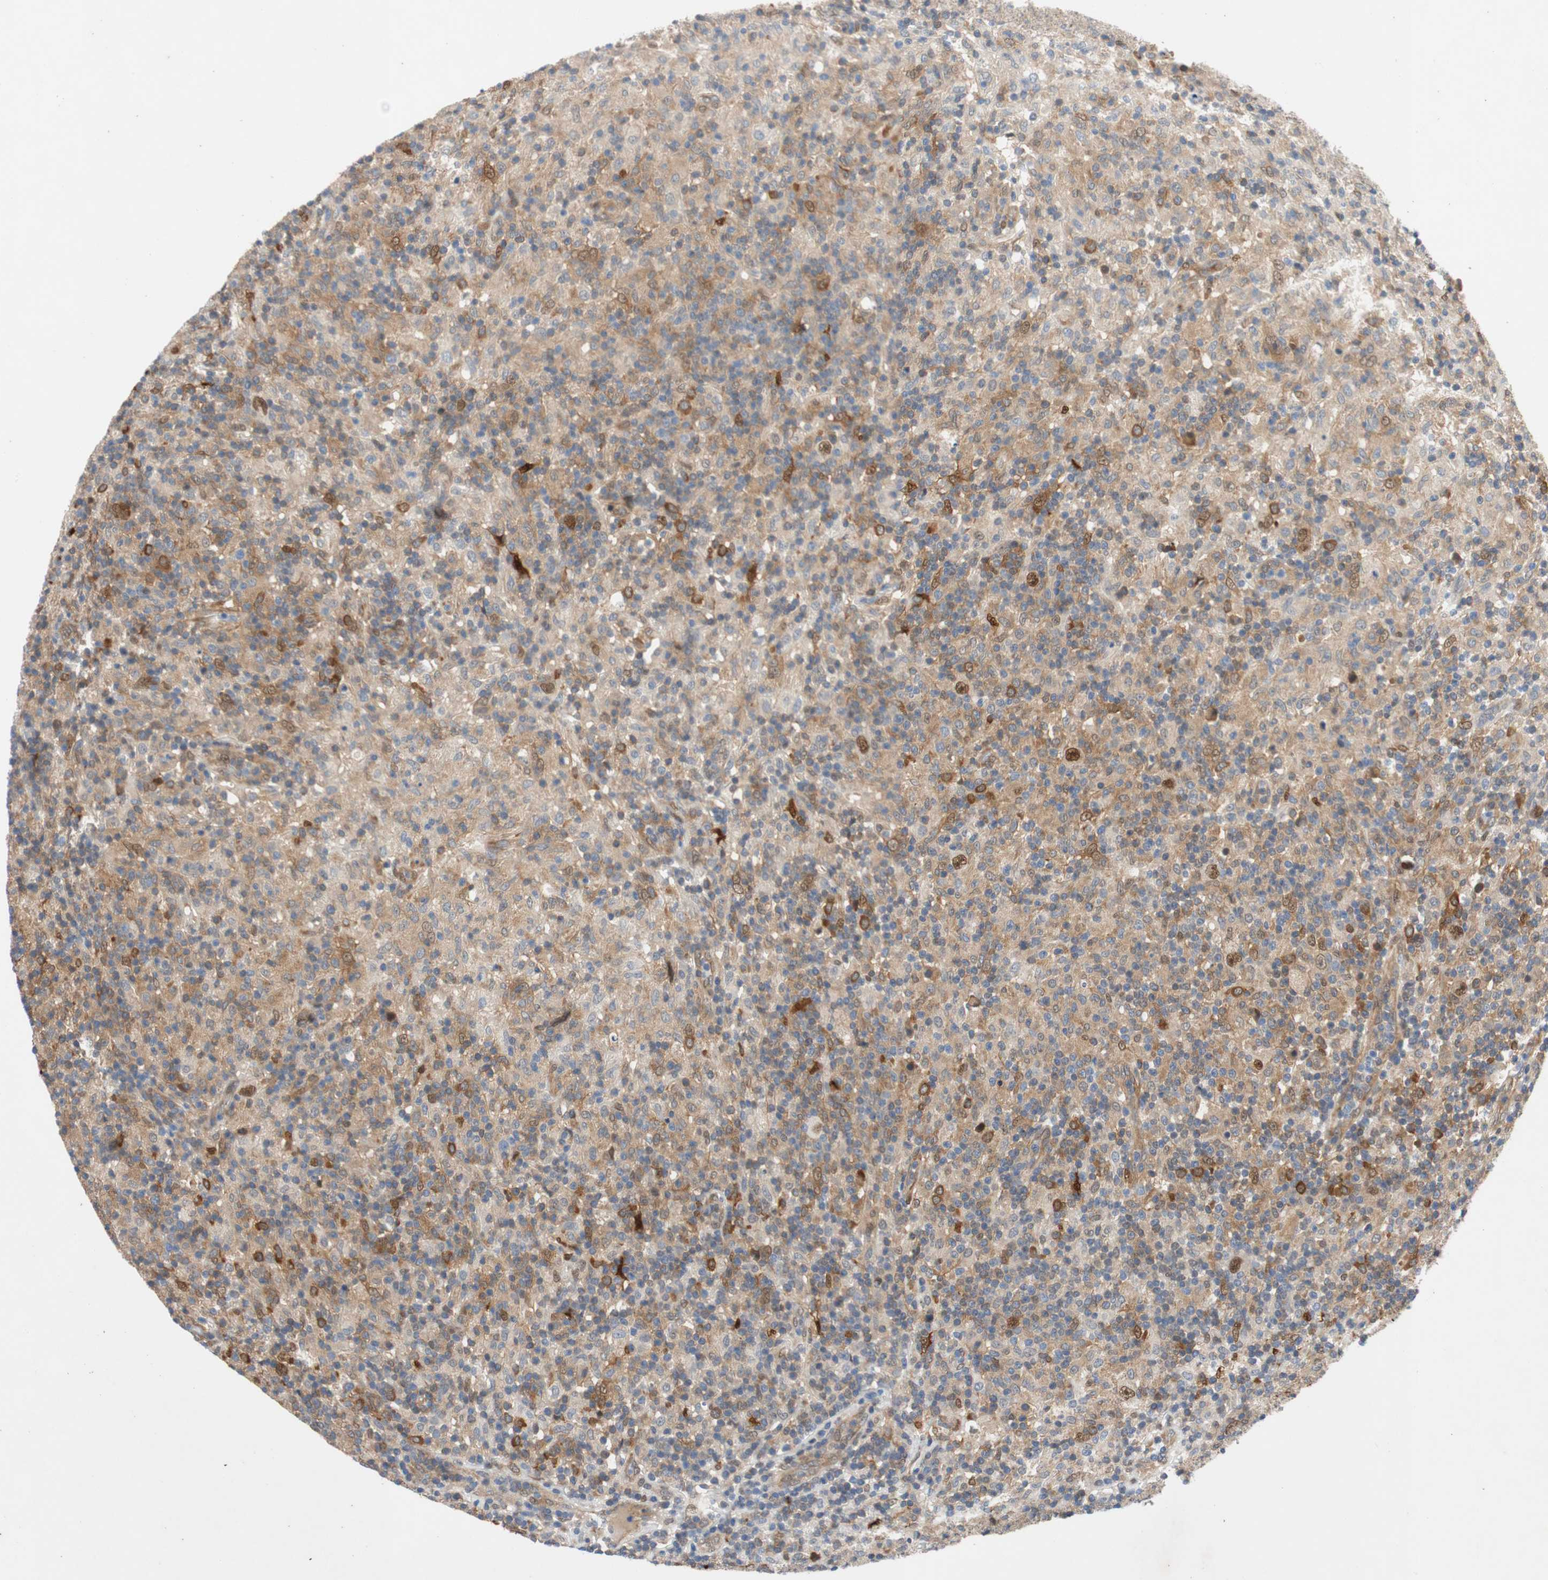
{"staining": {"intensity": "weak", "quantity": "25%-75%", "location": "cytoplasmic/membranous,nuclear"}, "tissue": "lymphoma", "cell_type": "Tumor cells", "image_type": "cancer", "snomed": [{"axis": "morphology", "description": "Hodgkin's disease, NOS"}, {"axis": "topography", "description": "Lymph node"}], "caption": "Hodgkin's disease tissue reveals weak cytoplasmic/membranous and nuclear expression in about 25%-75% of tumor cells (Brightfield microscopy of DAB IHC at high magnification).", "gene": "RELB", "patient": {"sex": "male", "age": 70}}